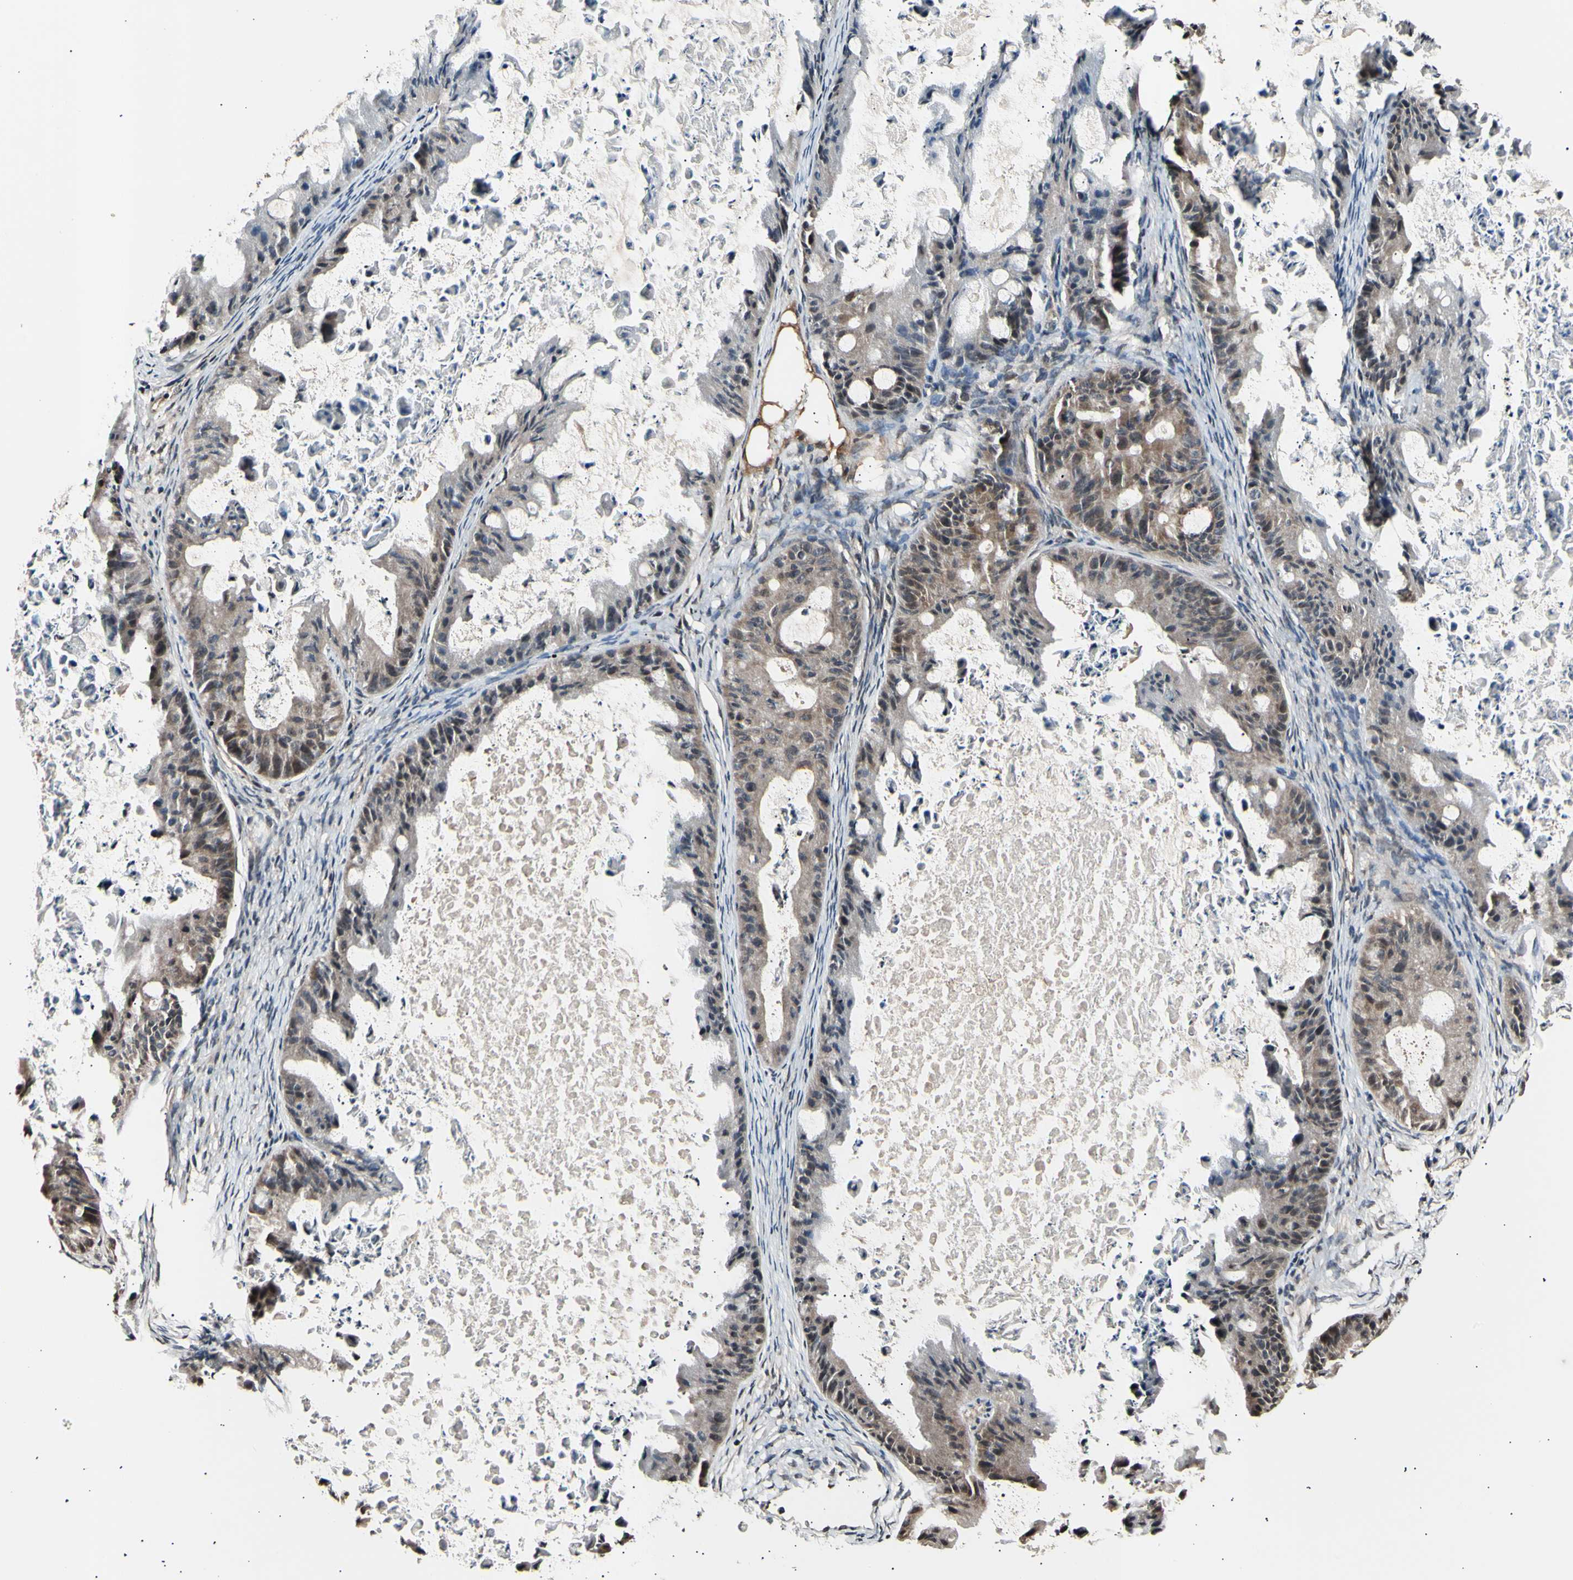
{"staining": {"intensity": "weak", "quantity": ">75%", "location": "cytoplasmic/membranous"}, "tissue": "ovarian cancer", "cell_type": "Tumor cells", "image_type": "cancer", "snomed": [{"axis": "morphology", "description": "Cystadenocarcinoma, mucinous, NOS"}, {"axis": "topography", "description": "Ovary"}], "caption": "IHC (DAB (3,3'-diaminobenzidine)) staining of mucinous cystadenocarcinoma (ovarian) displays weak cytoplasmic/membranous protein positivity in approximately >75% of tumor cells.", "gene": "AK1", "patient": {"sex": "female", "age": 37}}